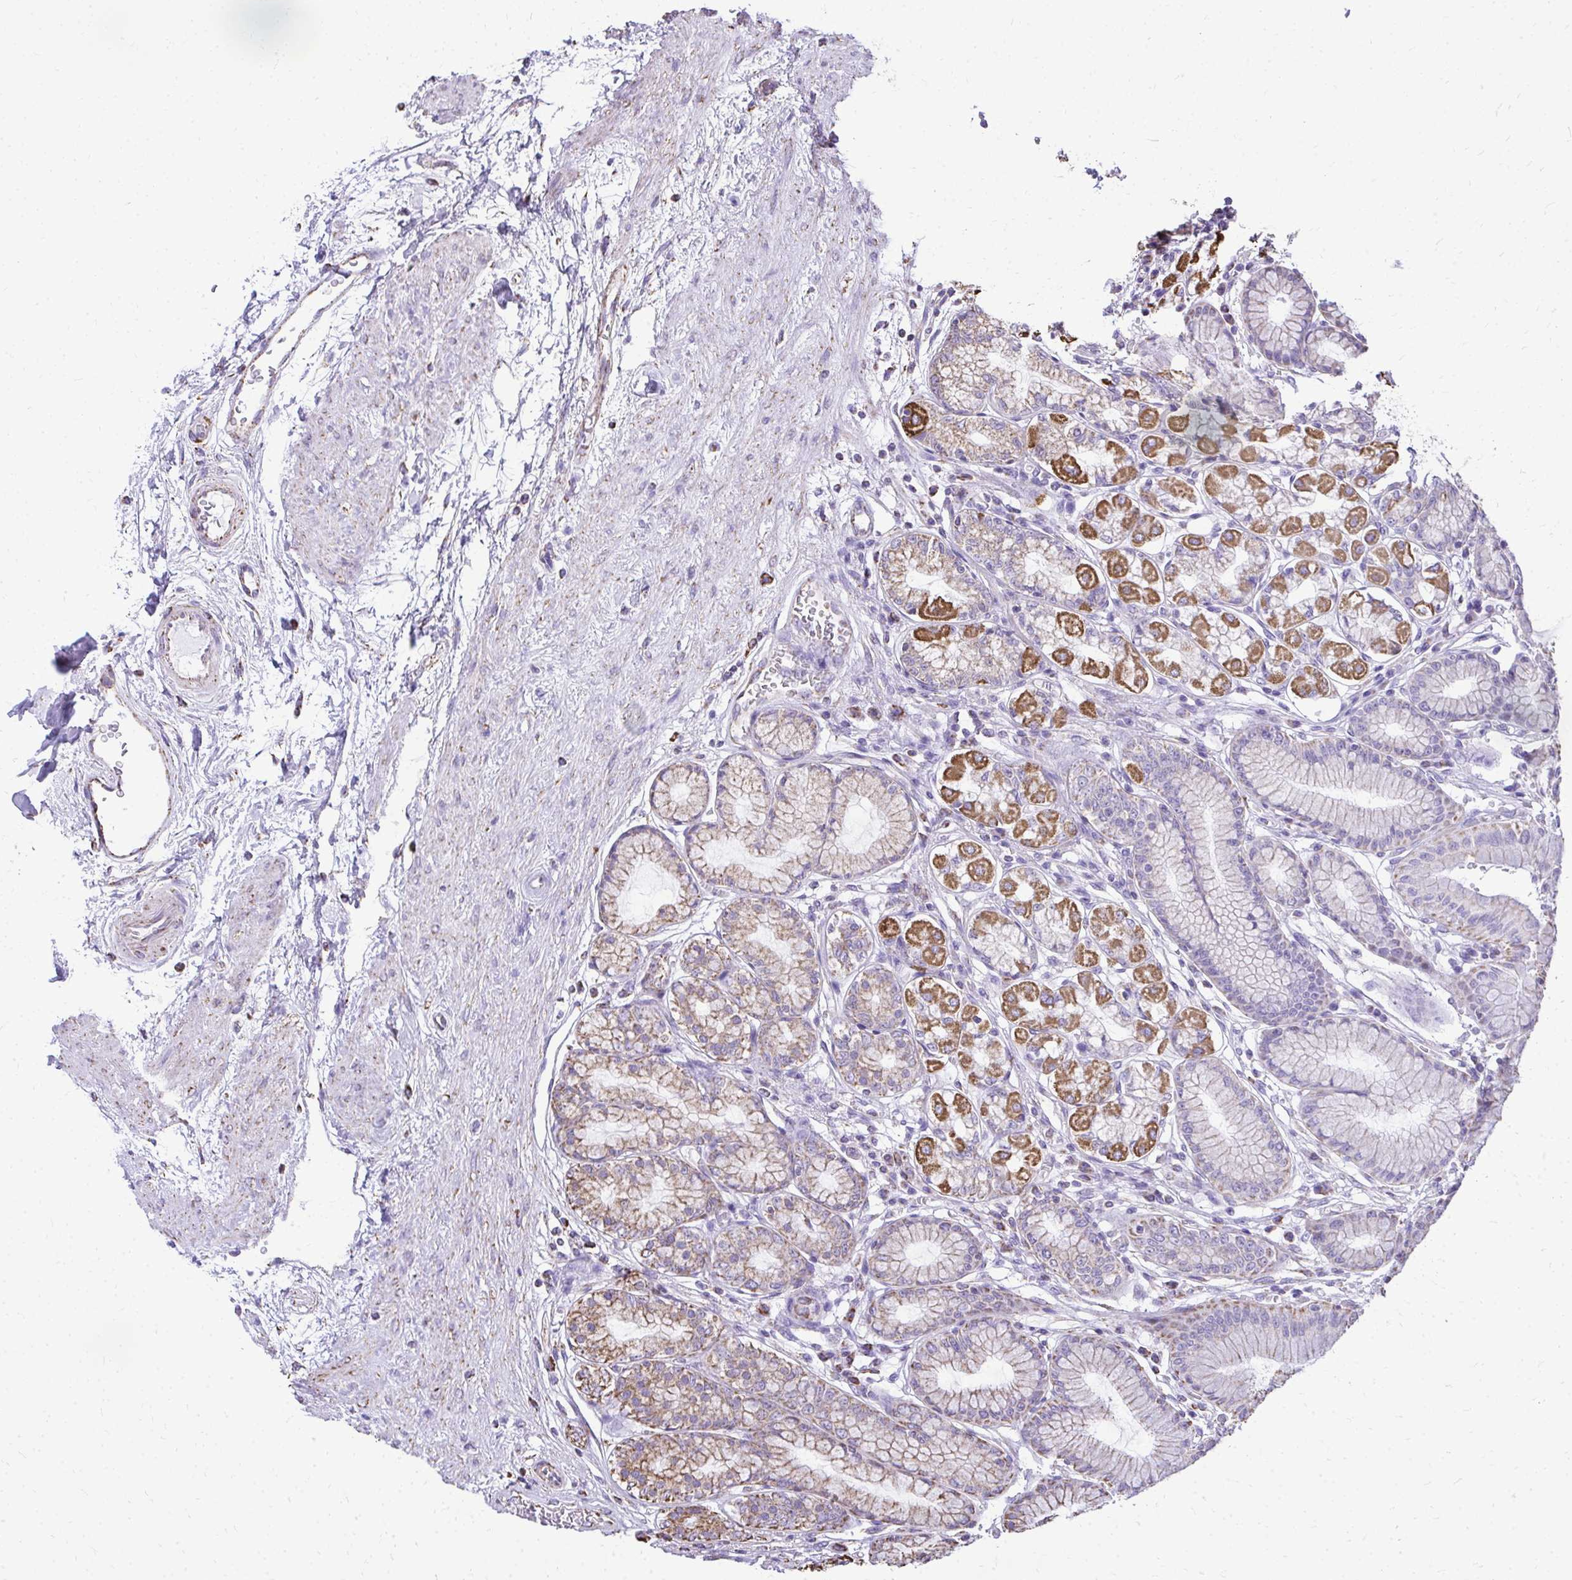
{"staining": {"intensity": "moderate", "quantity": "25%-75%", "location": "cytoplasmic/membranous"}, "tissue": "stomach", "cell_type": "Glandular cells", "image_type": "normal", "snomed": [{"axis": "morphology", "description": "Normal tissue, NOS"}, {"axis": "topography", "description": "Stomach"}, {"axis": "topography", "description": "Stomach, lower"}], "caption": "Immunohistochemistry histopathology image of benign stomach stained for a protein (brown), which demonstrates medium levels of moderate cytoplasmic/membranous staining in approximately 25%-75% of glandular cells.", "gene": "MPZL2", "patient": {"sex": "male", "age": 76}}